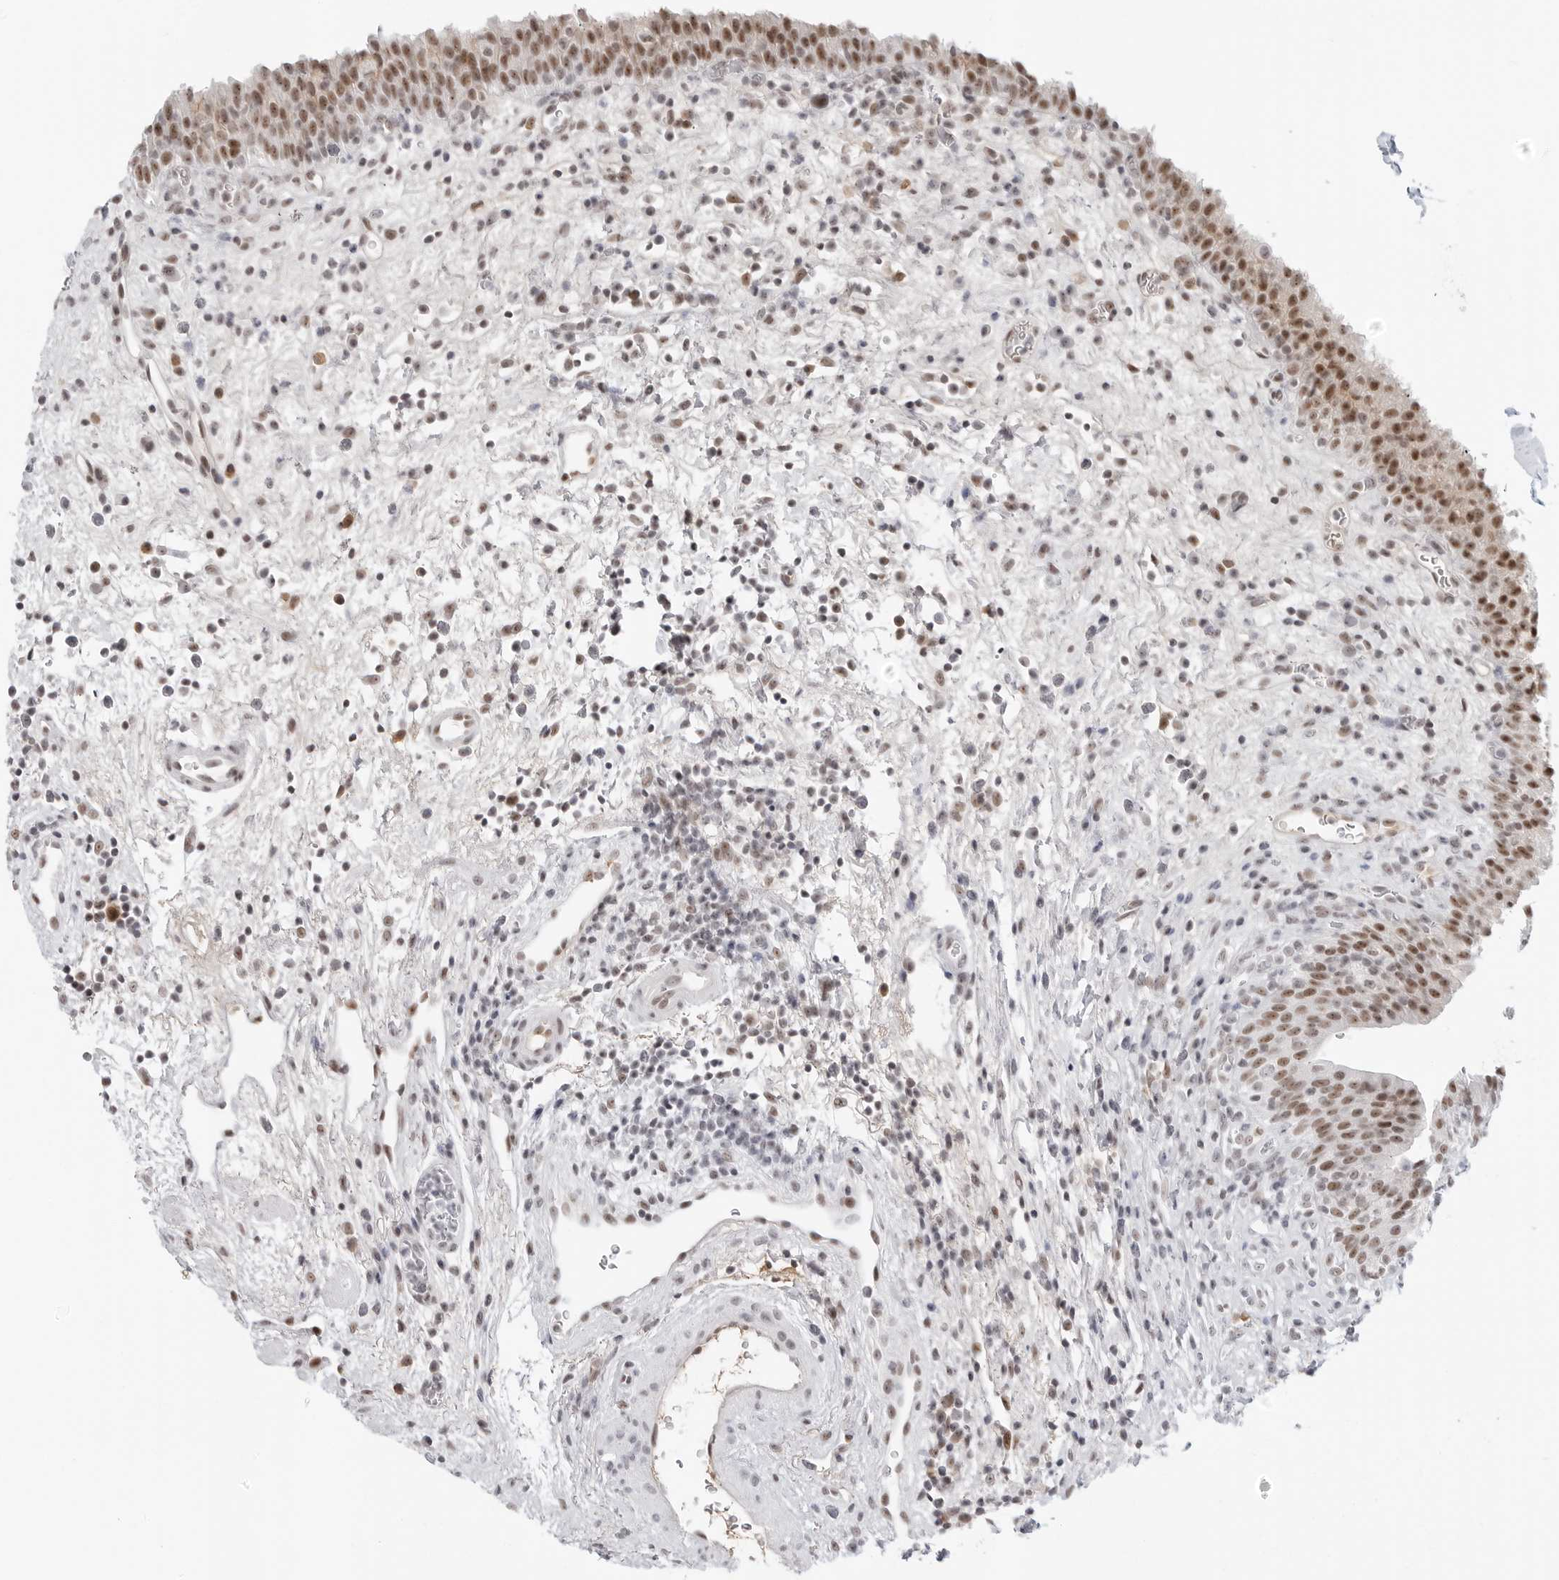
{"staining": {"intensity": "moderate", "quantity": ">75%", "location": "nuclear"}, "tissue": "urinary bladder", "cell_type": "Urothelial cells", "image_type": "normal", "snomed": [{"axis": "morphology", "description": "Normal tissue, NOS"}, {"axis": "morphology", "description": "Inflammation, NOS"}, {"axis": "topography", "description": "Urinary bladder"}], "caption": "Immunohistochemical staining of unremarkable human urinary bladder demonstrates medium levels of moderate nuclear positivity in about >75% of urothelial cells. Immunohistochemistry (ihc) stains the protein in brown and the nuclei are stained blue.", "gene": "WRAP53", "patient": {"sex": "female", "age": 75}}